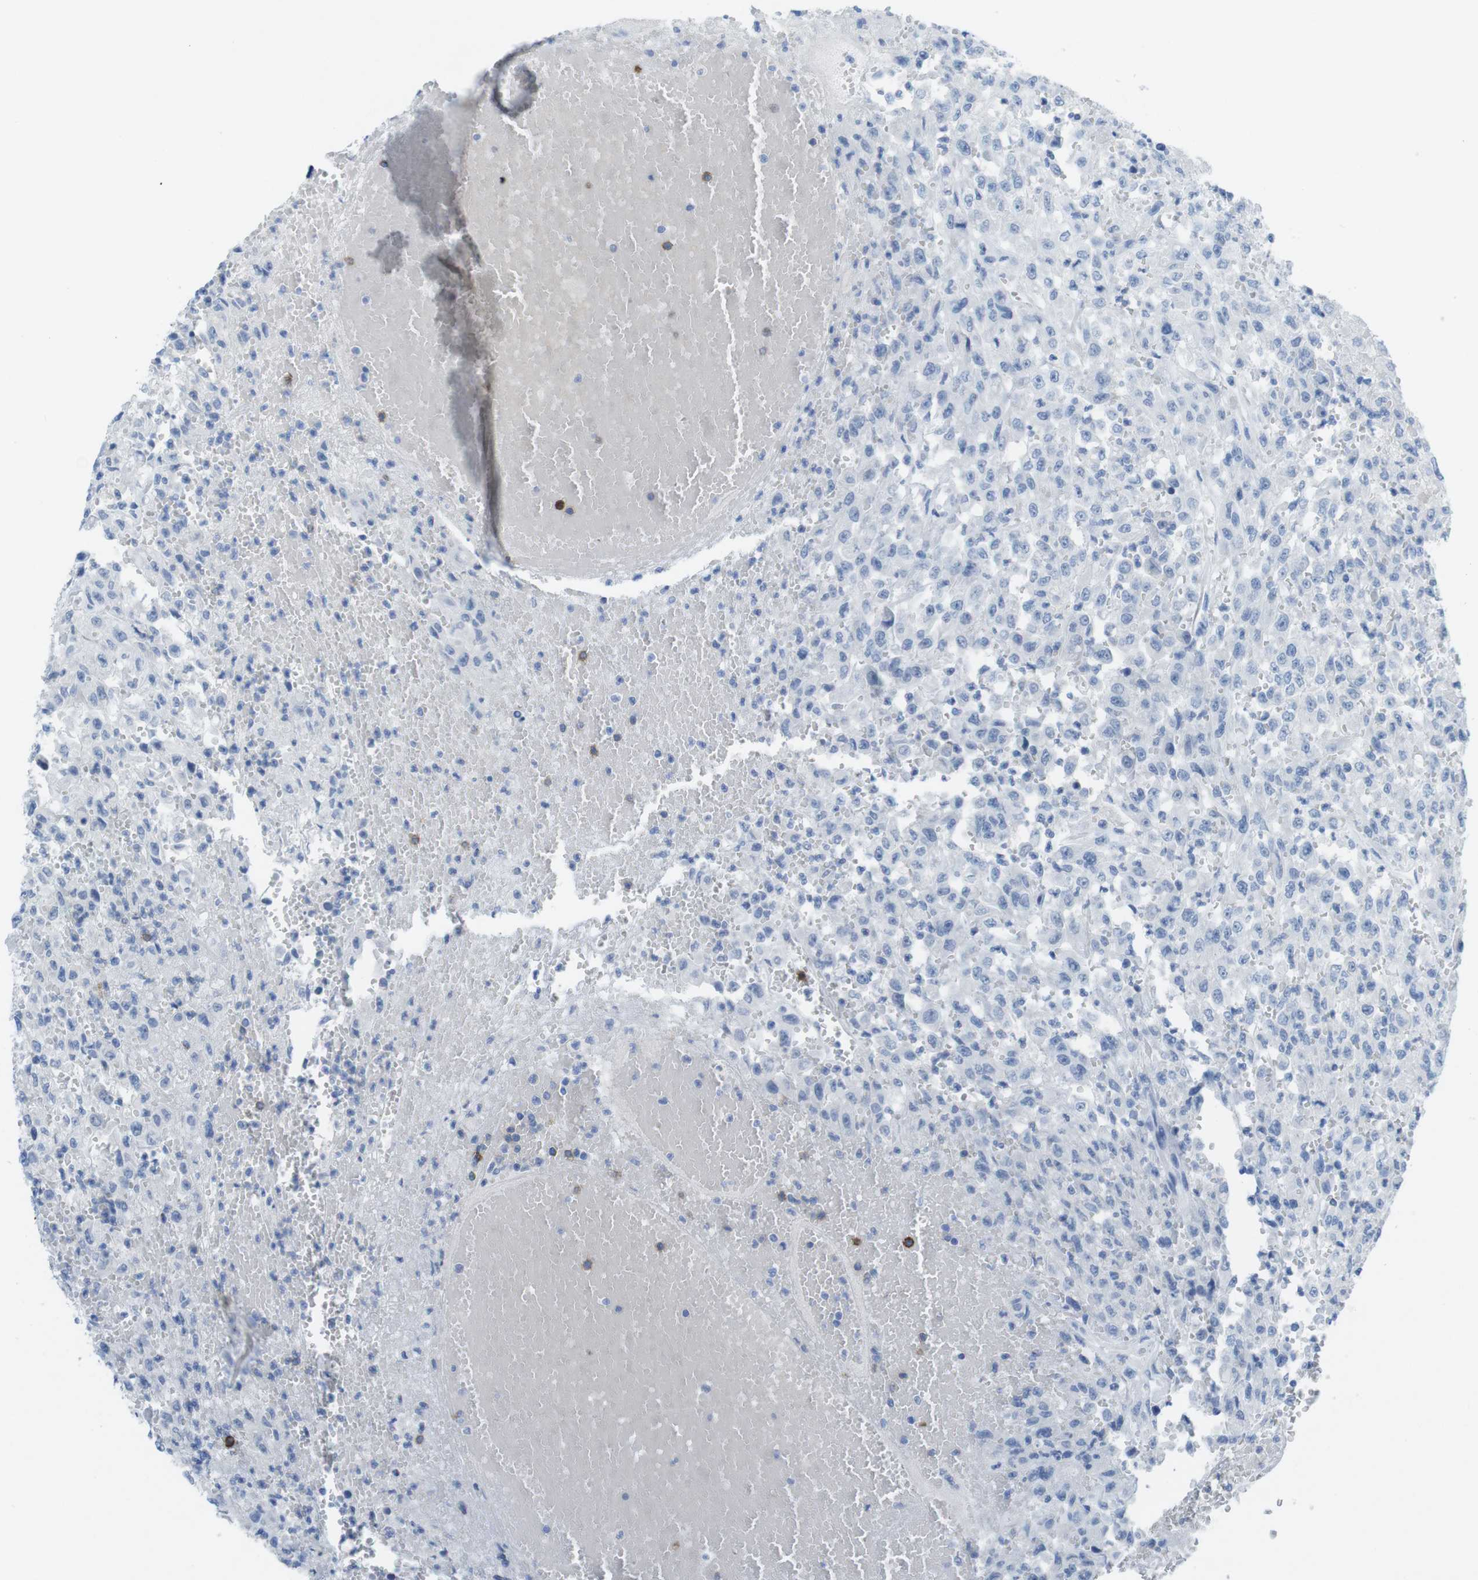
{"staining": {"intensity": "negative", "quantity": "none", "location": "none"}, "tissue": "urothelial cancer", "cell_type": "Tumor cells", "image_type": "cancer", "snomed": [{"axis": "morphology", "description": "Urothelial carcinoma, High grade"}, {"axis": "topography", "description": "Urinary bladder"}], "caption": "This is a image of immunohistochemistry (IHC) staining of urothelial carcinoma (high-grade), which shows no positivity in tumor cells.", "gene": "CD5", "patient": {"sex": "male", "age": 46}}